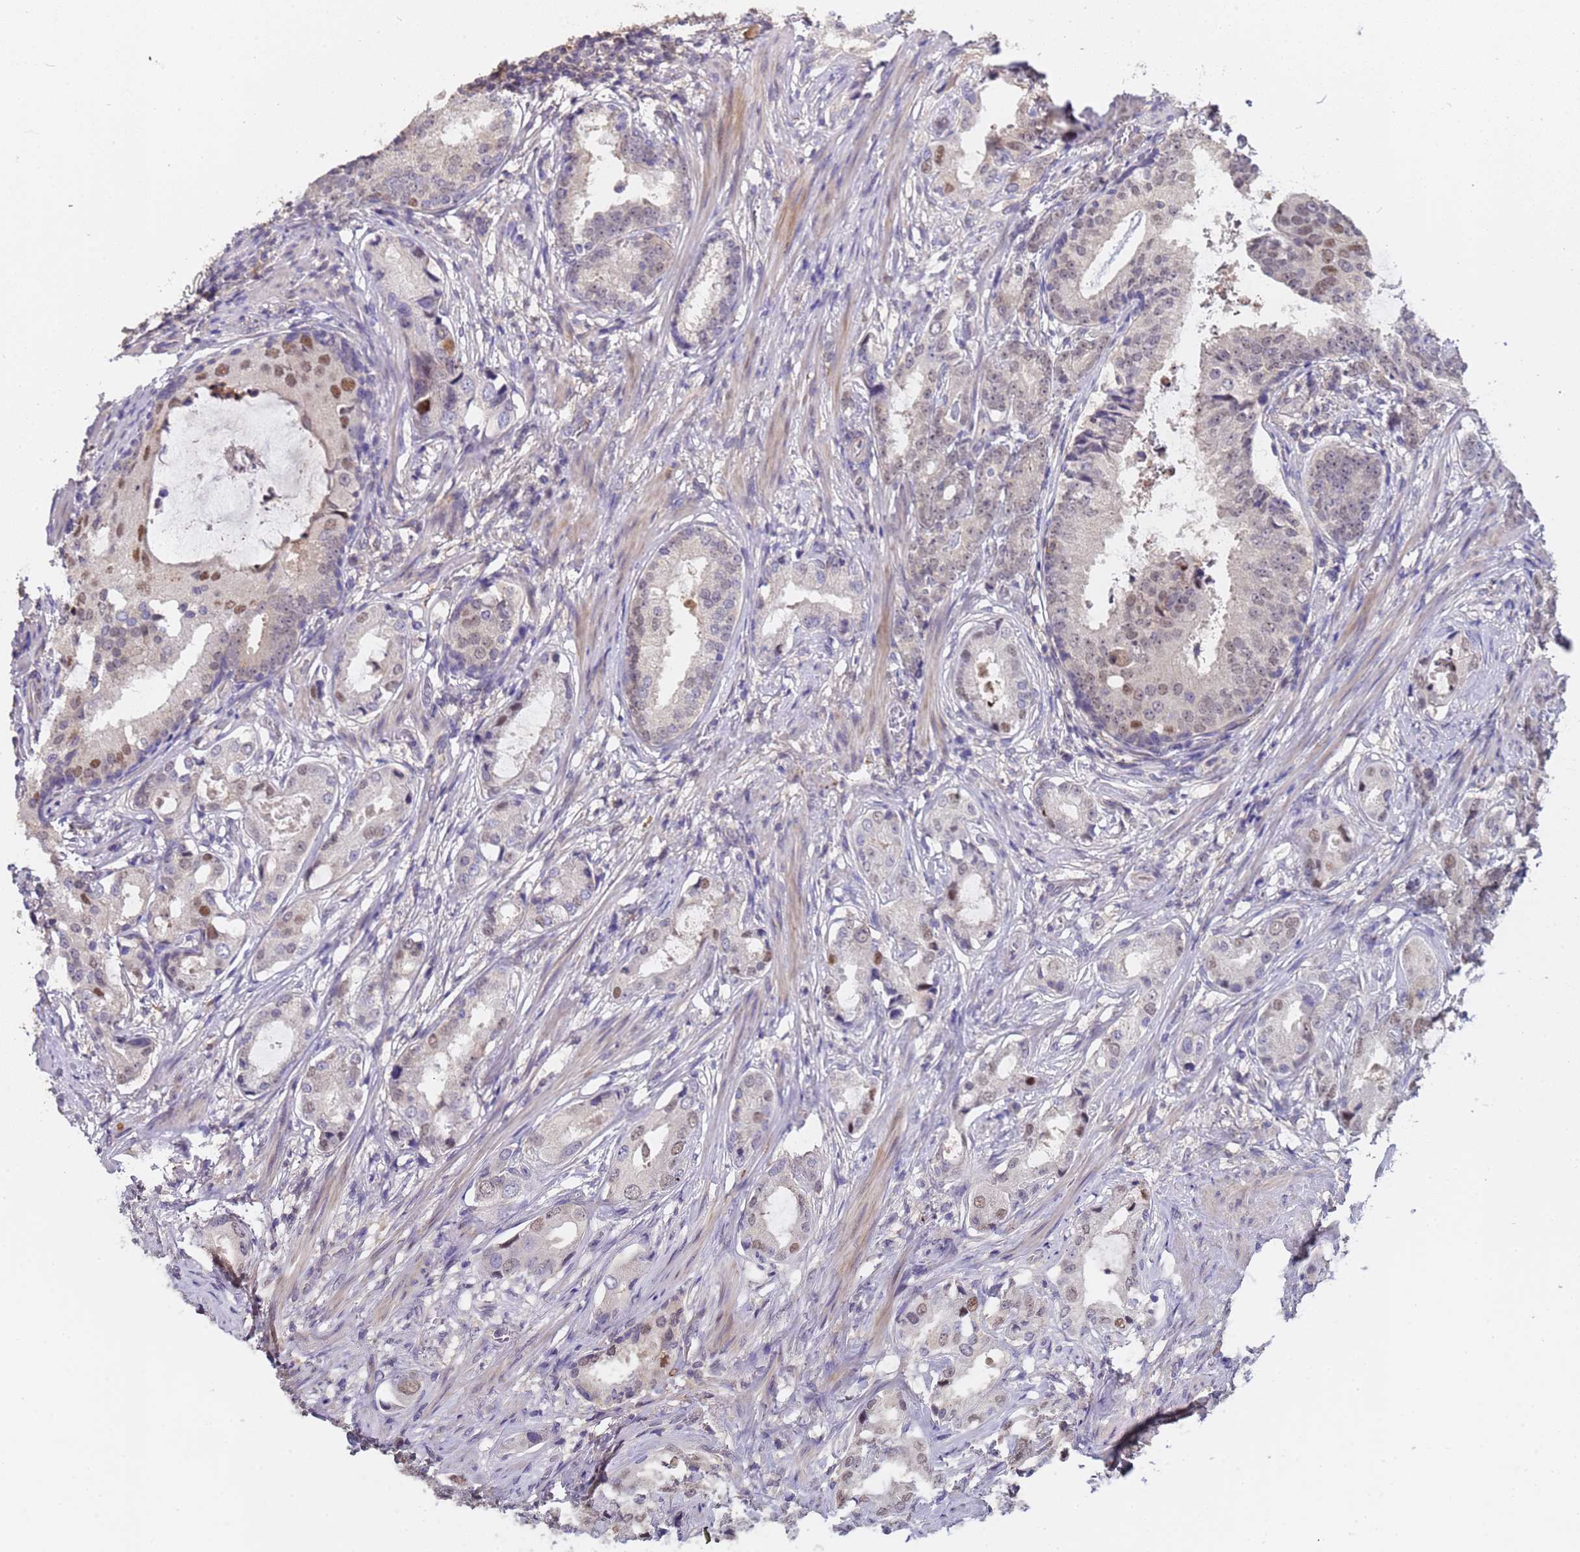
{"staining": {"intensity": "moderate", "quantity": "<25%", "location": "nuclear"}, "tissue": "prostate cancer", "cell_type": "Tumor cells", "image_type": "cancer", "snomed": [{"axis": "morphology", "description": "Adenocarcinoma, Low grade"}, {"axis": "topography", "description": "Prostate"}], "caption": "Brown immunohistochemical staining in human prostate cancer shows moderate nuclear positivity in about <25% of tumor cells.", "gene": "ZNF248", "patient": {"sex": "male", "age": 71}}